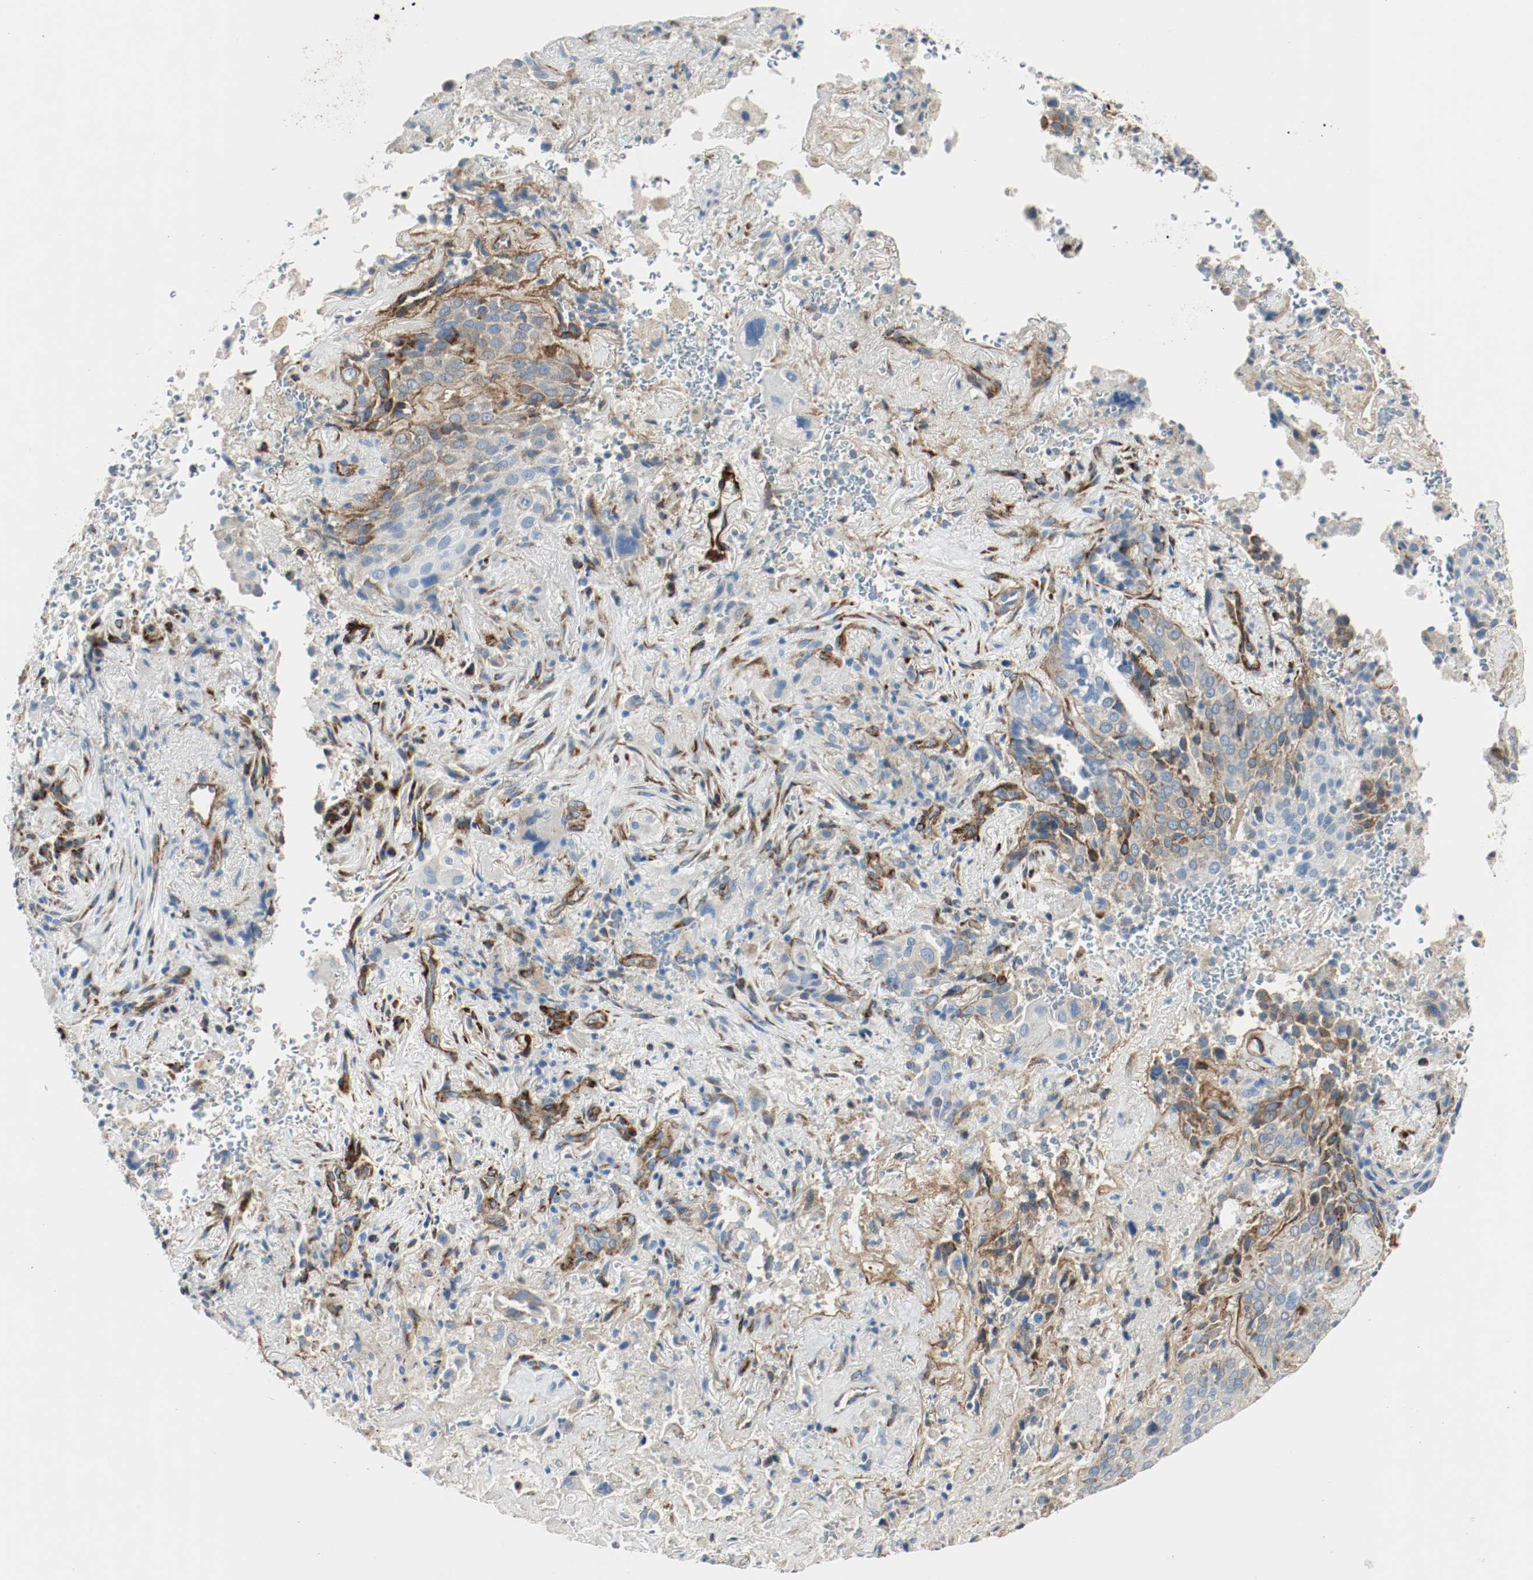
{"staining": {"intensity": "moderate", "quantity": "<25%", "location": "cytoplasmic/membranous"}, "tissue": "lung cancer", "cell_type": "Tumor cells", "image_type": "cancer", "snomed": [{"axis": "morphology", "description": "Squamous cell carcinoma, NOS"}, {"axis": "topography", "description": "Lung"}], "caption": "Human lung cancer (squamous cell carcinoma) stained for a protein (brown) shows moderate cytoplasmic/membranous positive expression in approximately <25% of tumor cells.", "gene": "LAMB1", "patient": {"sex": "male", "age": 54}}